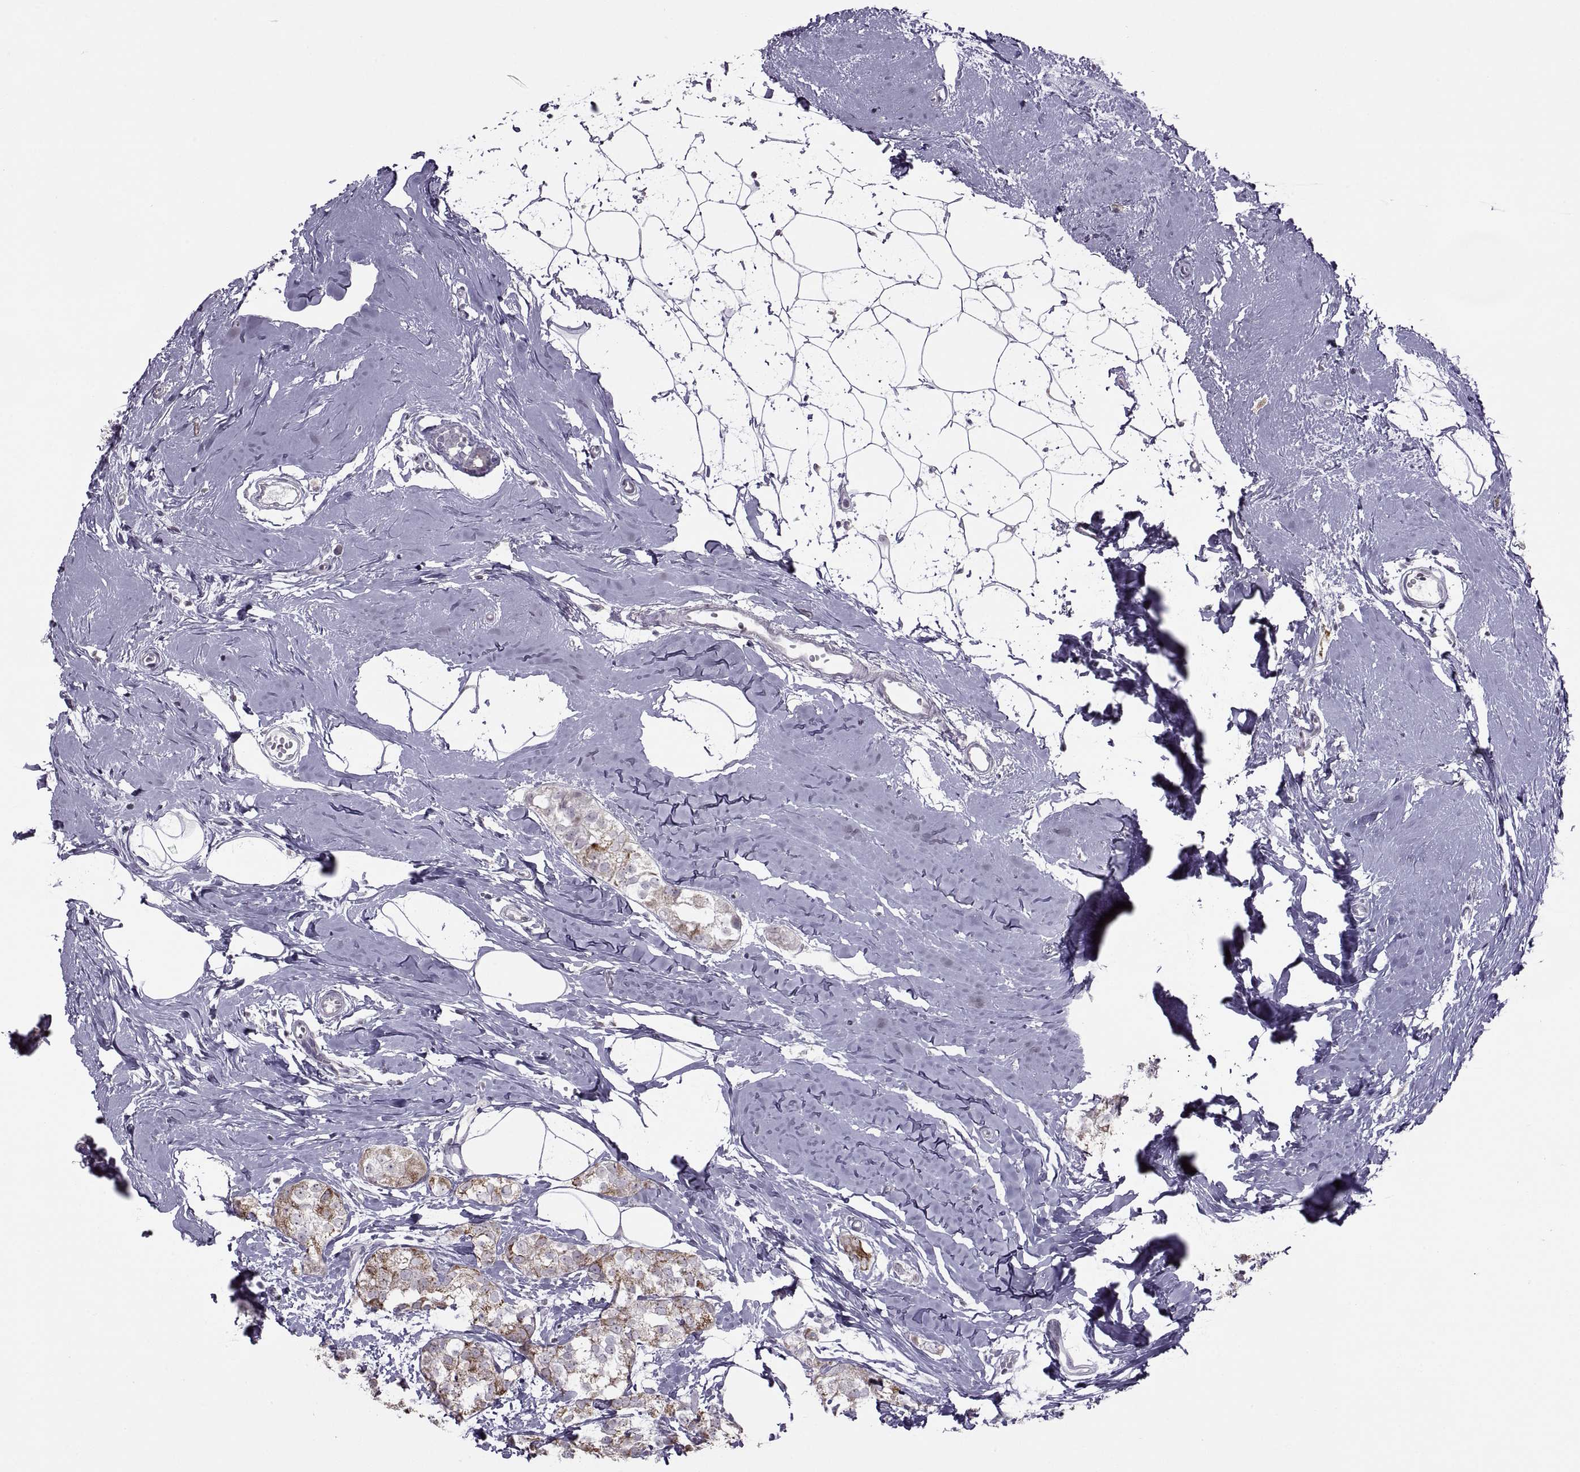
{"staining": {"intensity": "moderate", "quantity": "25%-75%", "location": "cytoplasmic/membranous"}, "tissue": "breast cancer", "cell_type": "Tumor cells", "image_type": "cancer", "snomed": [{"axis": "morphology", "description": "Duct carcinoma"}, {"axis": "topography", "description": "Breast"}], "caption": "Protein staining by immunohistochemistry (IHC) shows moderate cytoplasmic/membranous staining in approximately 25%-75% of tumor cells in infiltrating ductal carcinoma (breast).", "gene": "ASIC2", "patient": {"sex": "female", "age": 40}}